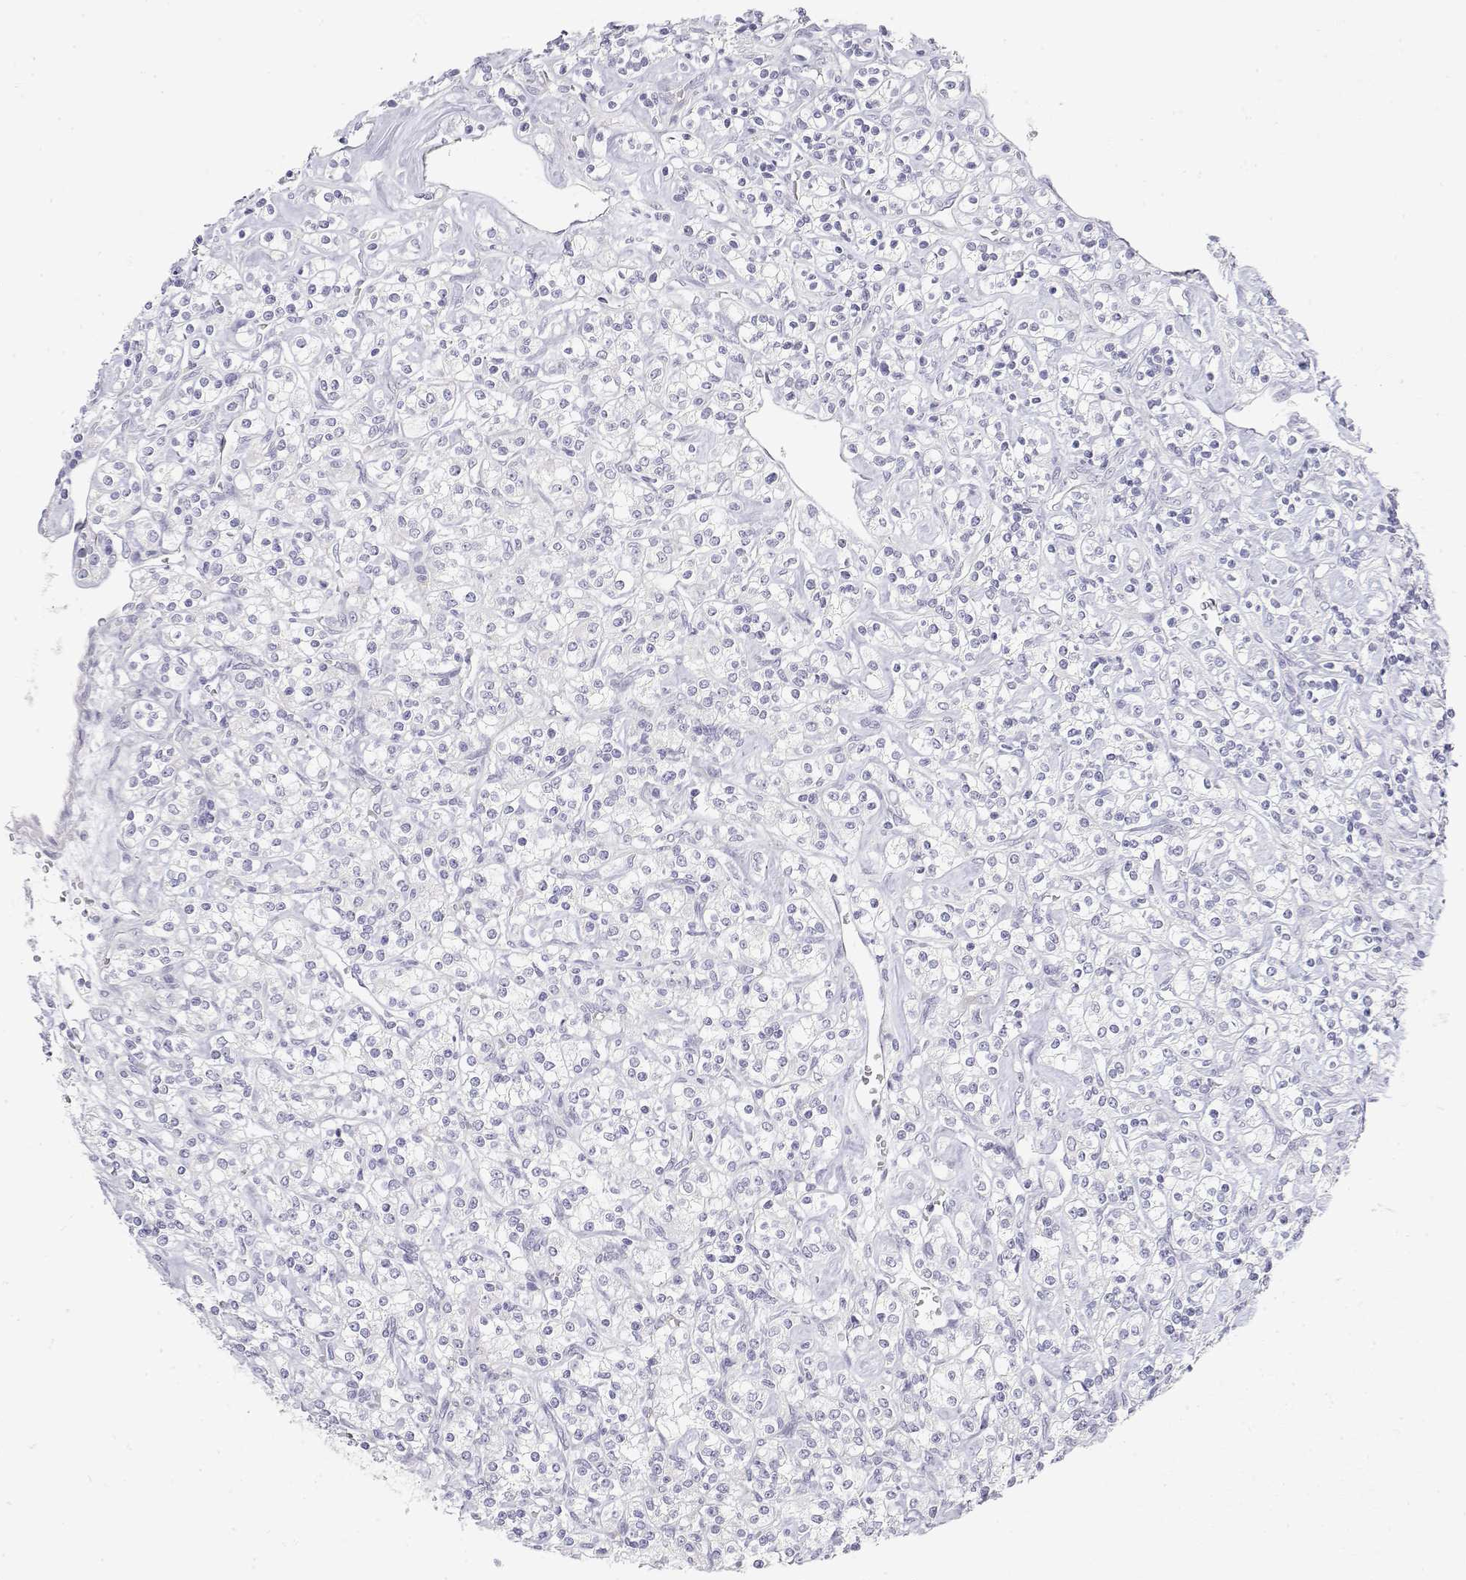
{"staining": {"intensity": "negative", "quantity": "none", "location": "none"}, "tissue": "renal cancer", "cell_type": "Tumor cells", "image_type": "cancer", "snomed": [{"axis": "morphology", "description": "Adenocarcinoma, NOS"}, {"axis": "topography", "description": "Kidney"}], "caption": "Renal cancer was stained to show a protein in brown. There is no significant positivity in tumor cells.", "gene": "MISP", "patient": {"sex": "male", "age": 77}}